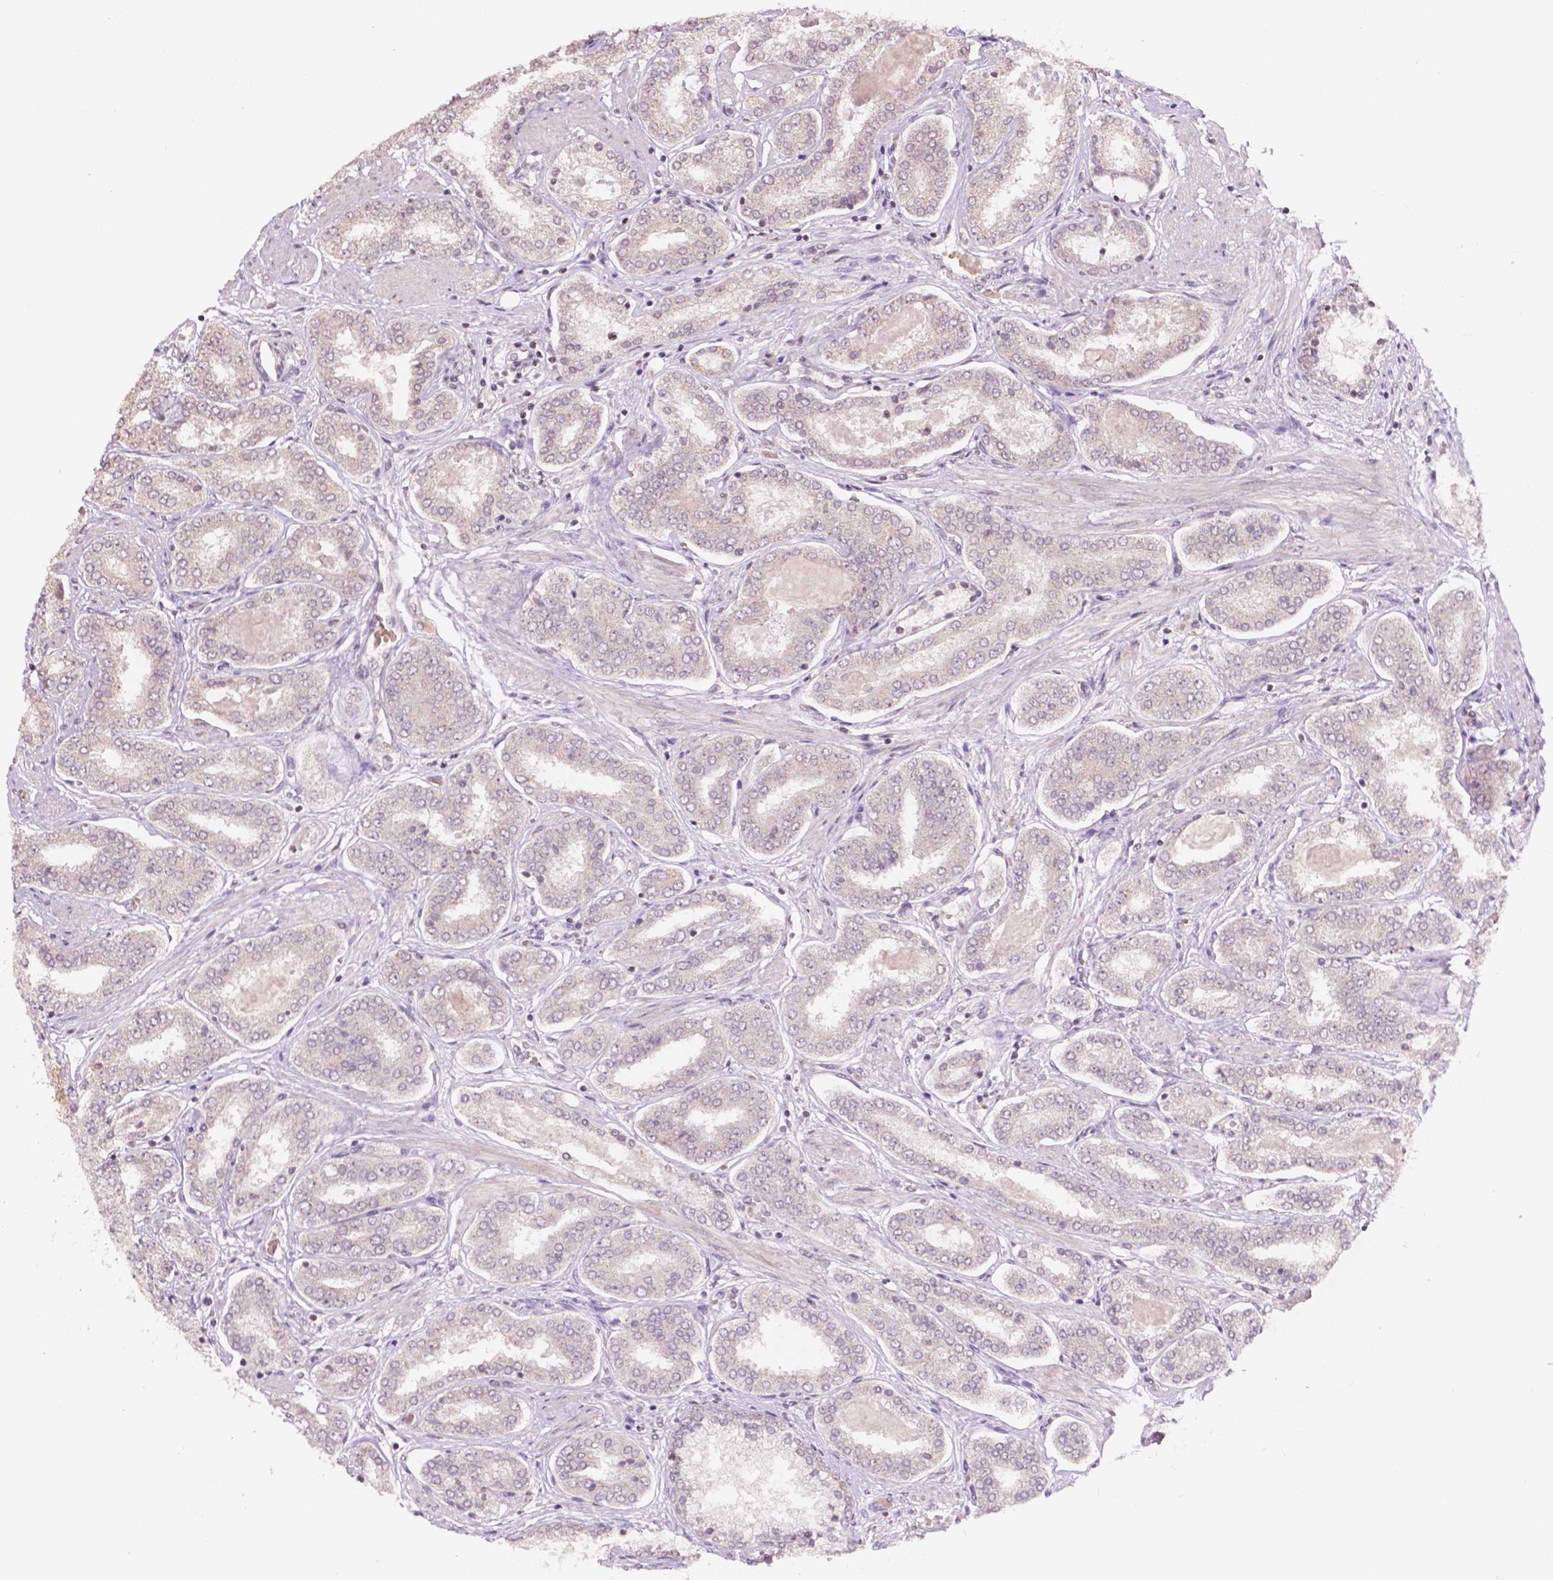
{"staining": {"intensity": "negative", "quantity": "none", "location": "none"}, "tissue": "prostate cancer", "cell_type": "Tumor cells", "image_type": "cancer", "snomed": [{"axis": "morphology", "description": "Adenocarcinoma, High grade"}, {"axis": "topography", "description": "Prostate"}], "caption": "The immunohistochemistry histopathology image has no significant positivity in tumor cells of prostate cancer tissue.", "gene": "NOS1AP", "patient": {"sex": "male", "age": 63}}